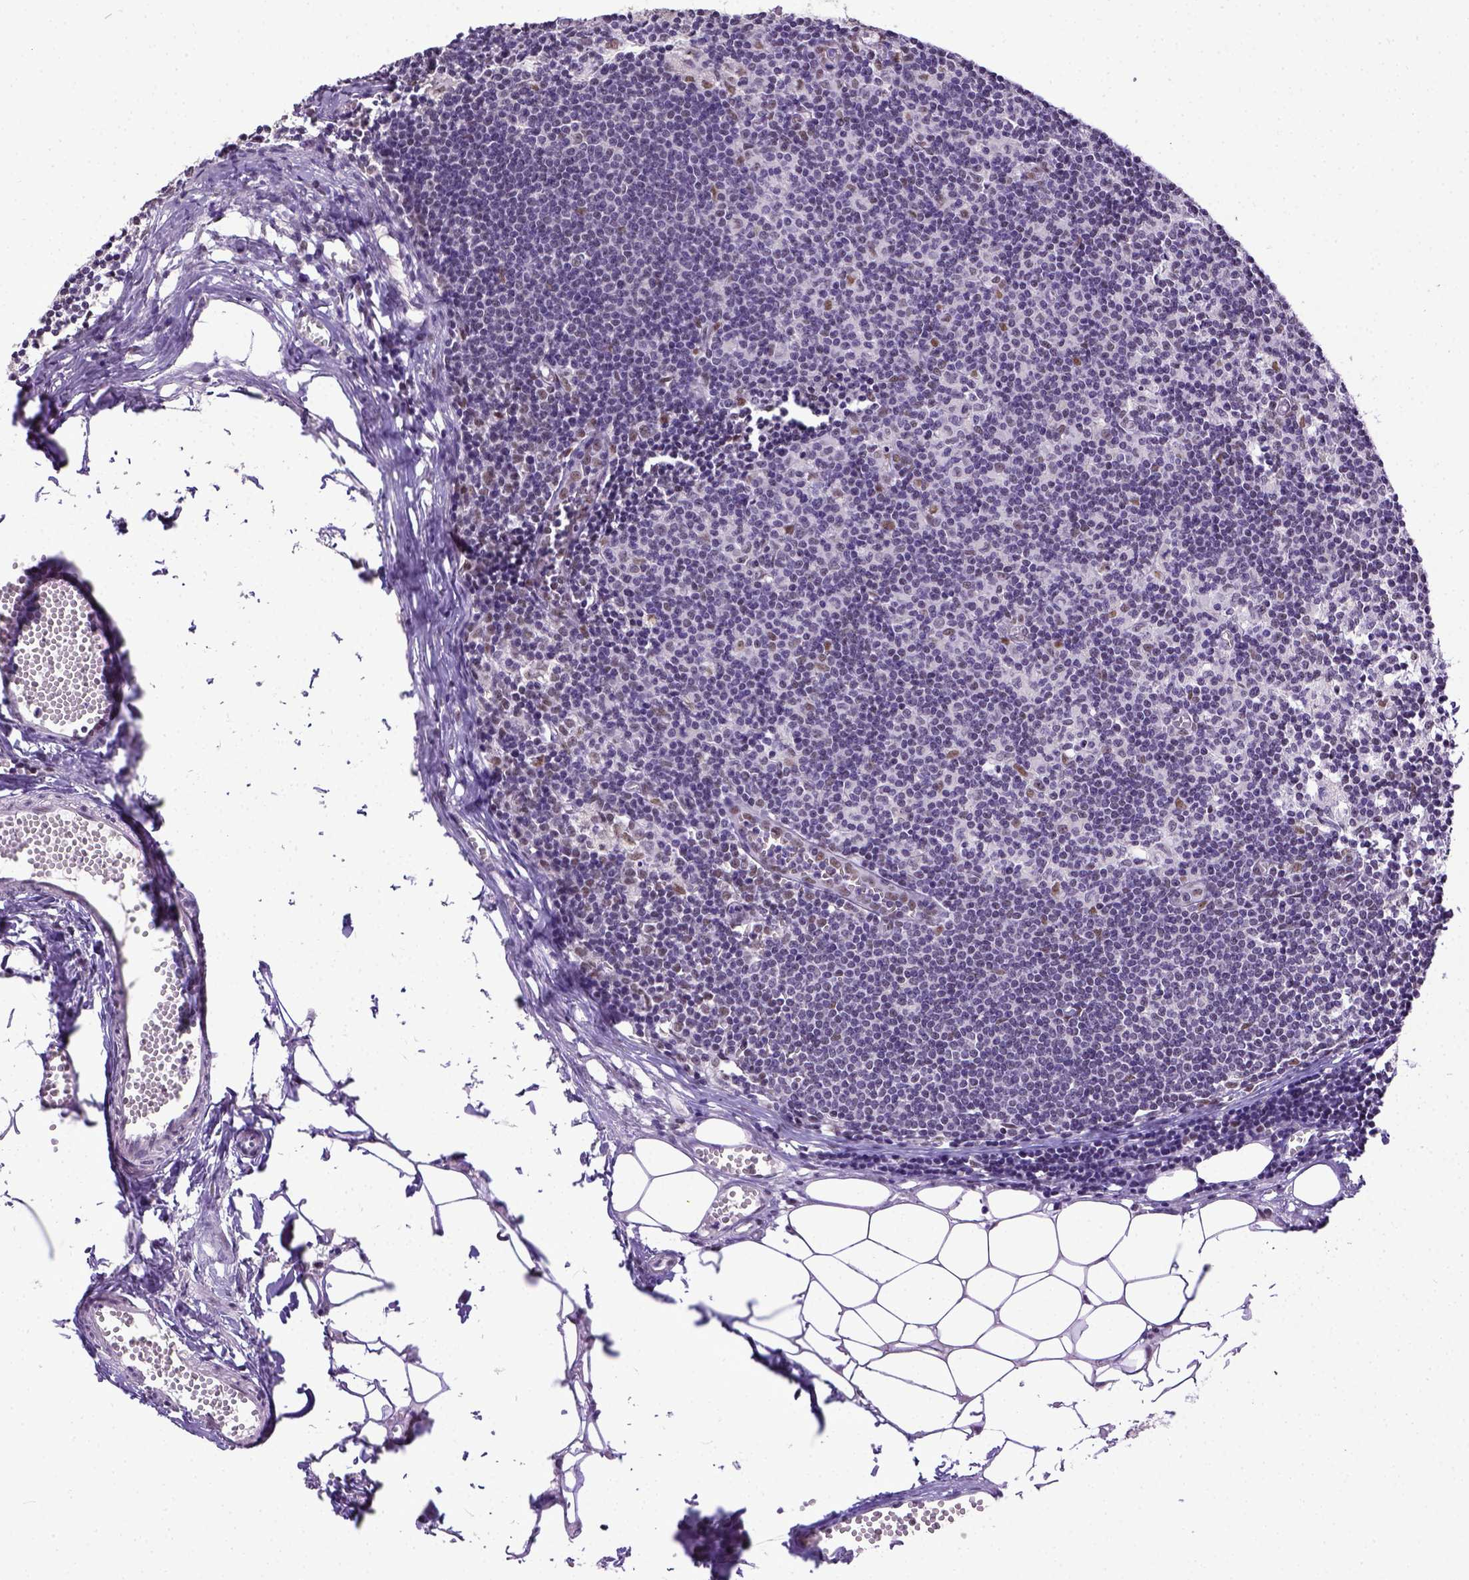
{"staining": {"intensity": "moderate", "quantity": "25%-75%", "location": "nuclear"}, "tissue": "lymph node", "cell_type": "Germinal center cells", "image_type": "normal", "snomed": [{"axis": "morphology", "description": "Normal tissue, NOS"}, {"axis": "topography", "description": "Lymph node"}], "caption": "High-magnification brightfield microscopy of normal lymph node stained with DAB (brown) and counterstained with hematoxylin (blue). germinal center cells exhibit moderate nuclear positivity is appreciated in approximately25%-75% of cells.", "gene": "ERCC1", "patient": {"sex": "female", "age": 52}}